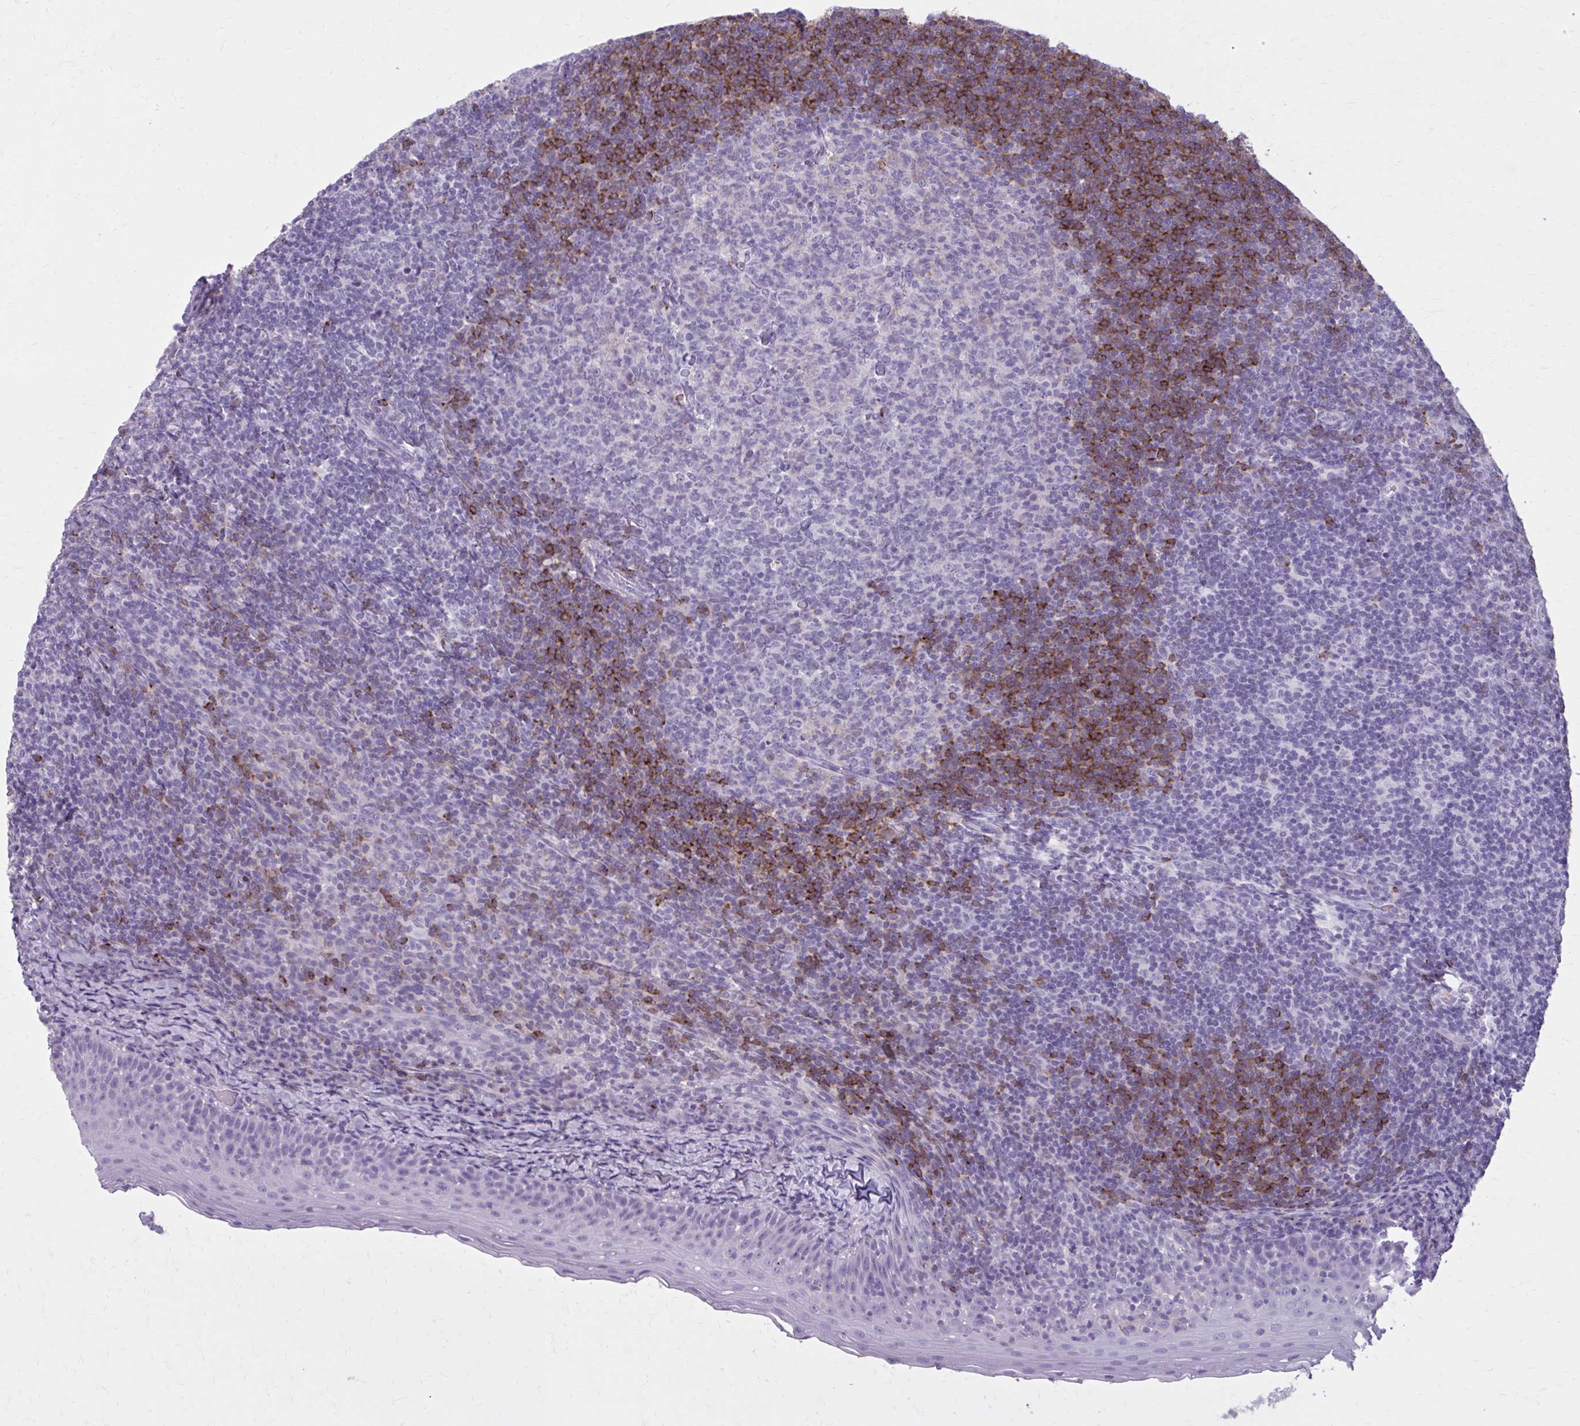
{"staining": {"intensity": "negative", "quantity": "none", "location": "none"}, "tissue": "tonsil", "cell_type": "Germinal center cells", "image_type": "normal", "snomed": [{"axis": "morphology", "description": "Normal tissue, NOS"}, {"axis": "topography", "description": "Tonsil"}], "caption": "Germinal center cells show no significant protein staining in normal tonsil. (DAB IHC visualized using brightfield microscopy, high magnification).", "gene": "OR4B1", "patient": {"sex": "female", "age": 10}}